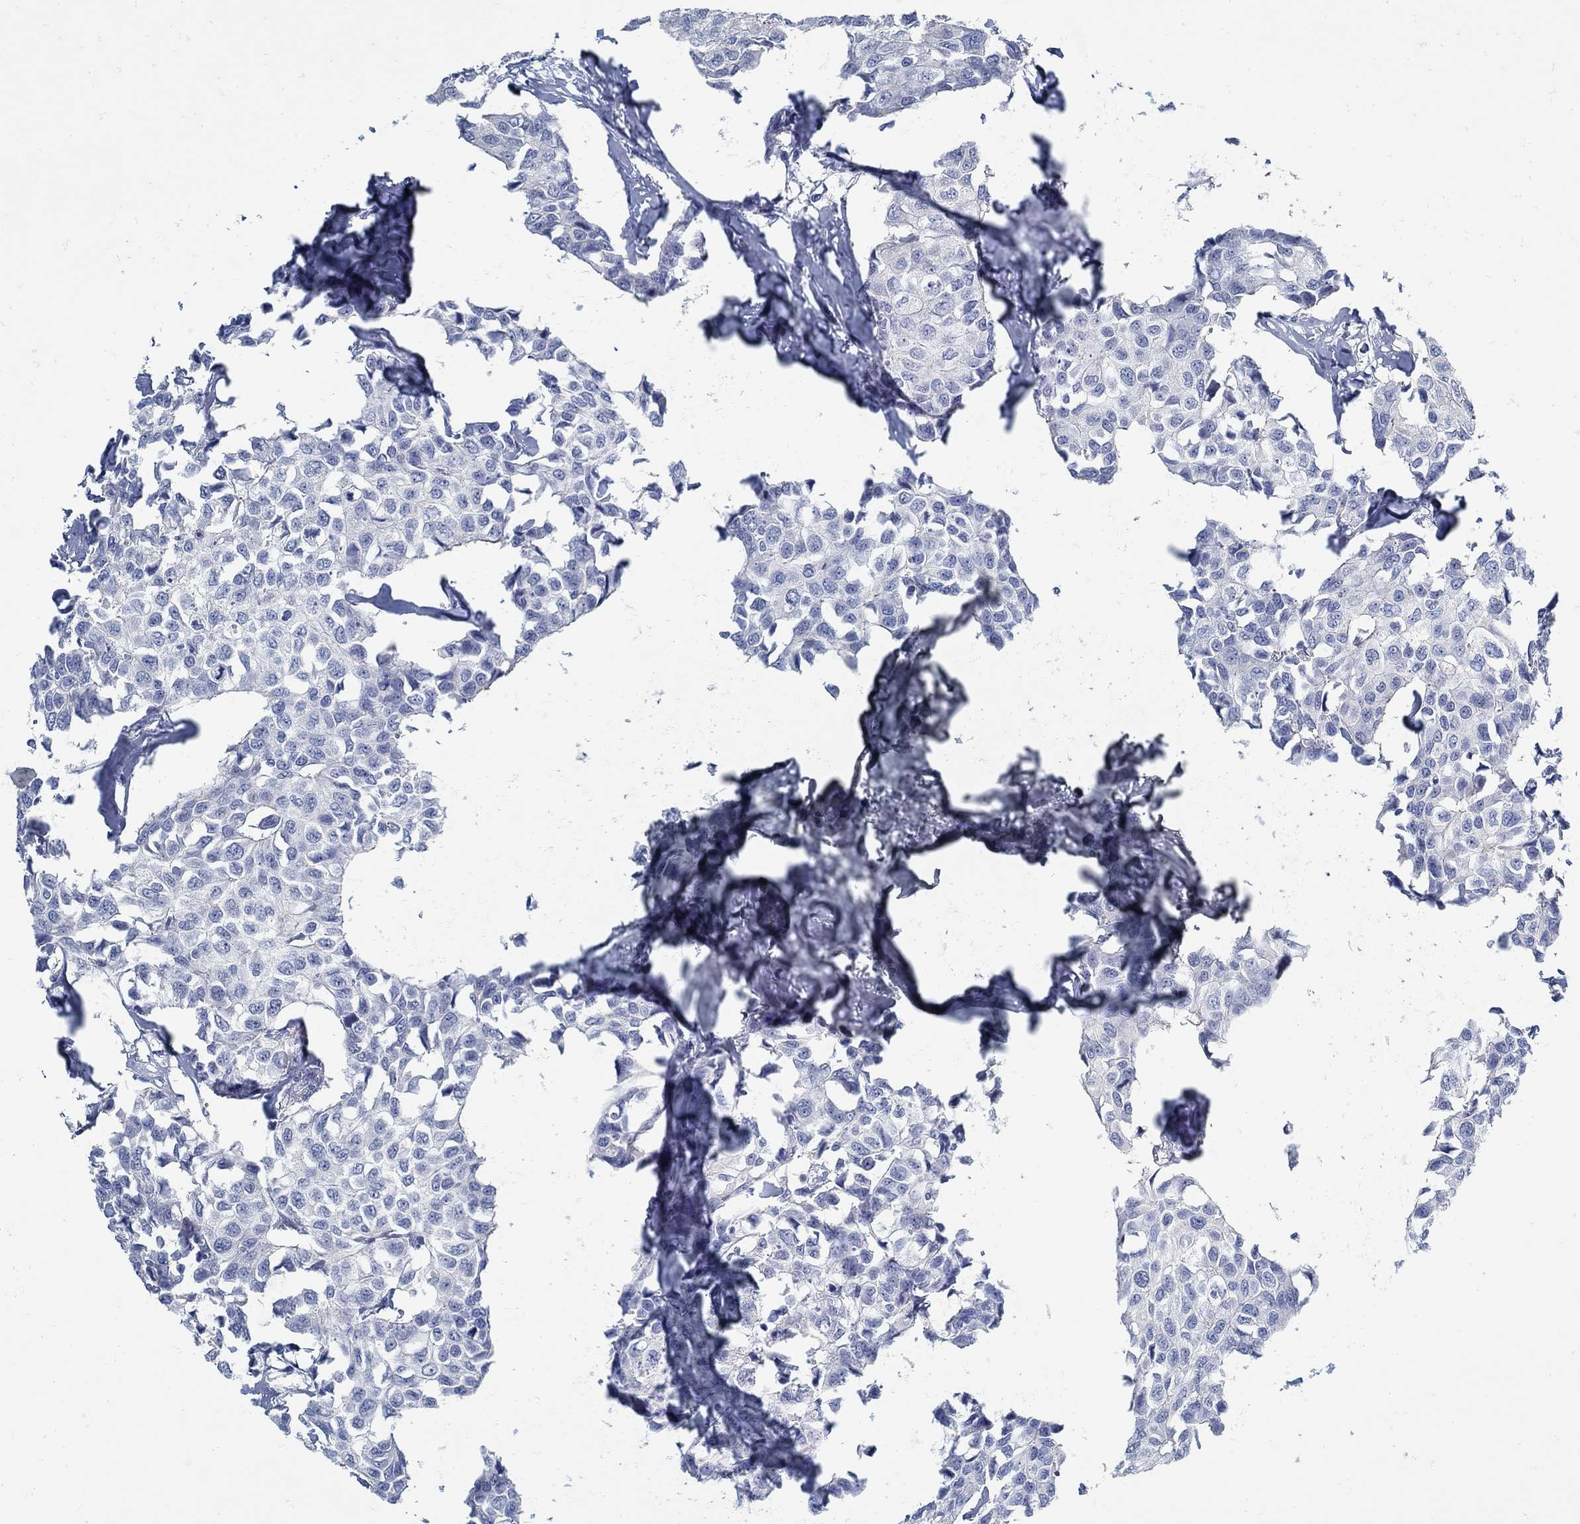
{"staining": {"intensity": "negative", "quantity": "none", "location": "none"}, "tissue": "breast cancer", "cell_type": "Tumor cells", "image_type": "cancer", "snomed": [{"axis": "morphology", "description": "Duct carcinoma"}, {"axis": "topography", "description": "Breast"}], "caption": "DAB (3,3'-diaminobenzidine) immunohistochemical staining of human breast cancer (invasive ductal carcinoma) reveals no significant expression in tumor cells.", "gene": "ZFAND4", "patient": {"sex": "female", "age": 80}}